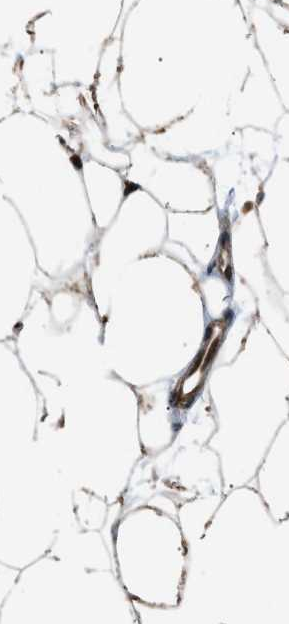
{"staining": {"intensity": "moderate", "quantity": ">75%", "location": "cytoplasmic/membranous,nuclear"}, "tissue": "adipose tissue", "cell_type": "Adipocytes", "image_type": "normal", "snomed": [{"axis": "morphology", "description": "Normal tissue, NOS"}, {"axis": "topography", "description": "Breast"}, {"axis": "topography", "description": "Soft tissue"}], "caption": "IHC (DAB) staining of normal adipose tissue demonstrates moderate cytoplasmic/membranous,nuclear protein staining in approximately >75% of adipocytes. The protein is shown in brown color, while the nuclei are stained blue.", "gene": "CCDC186", "patient": {"sex": "female", "age": 75}}